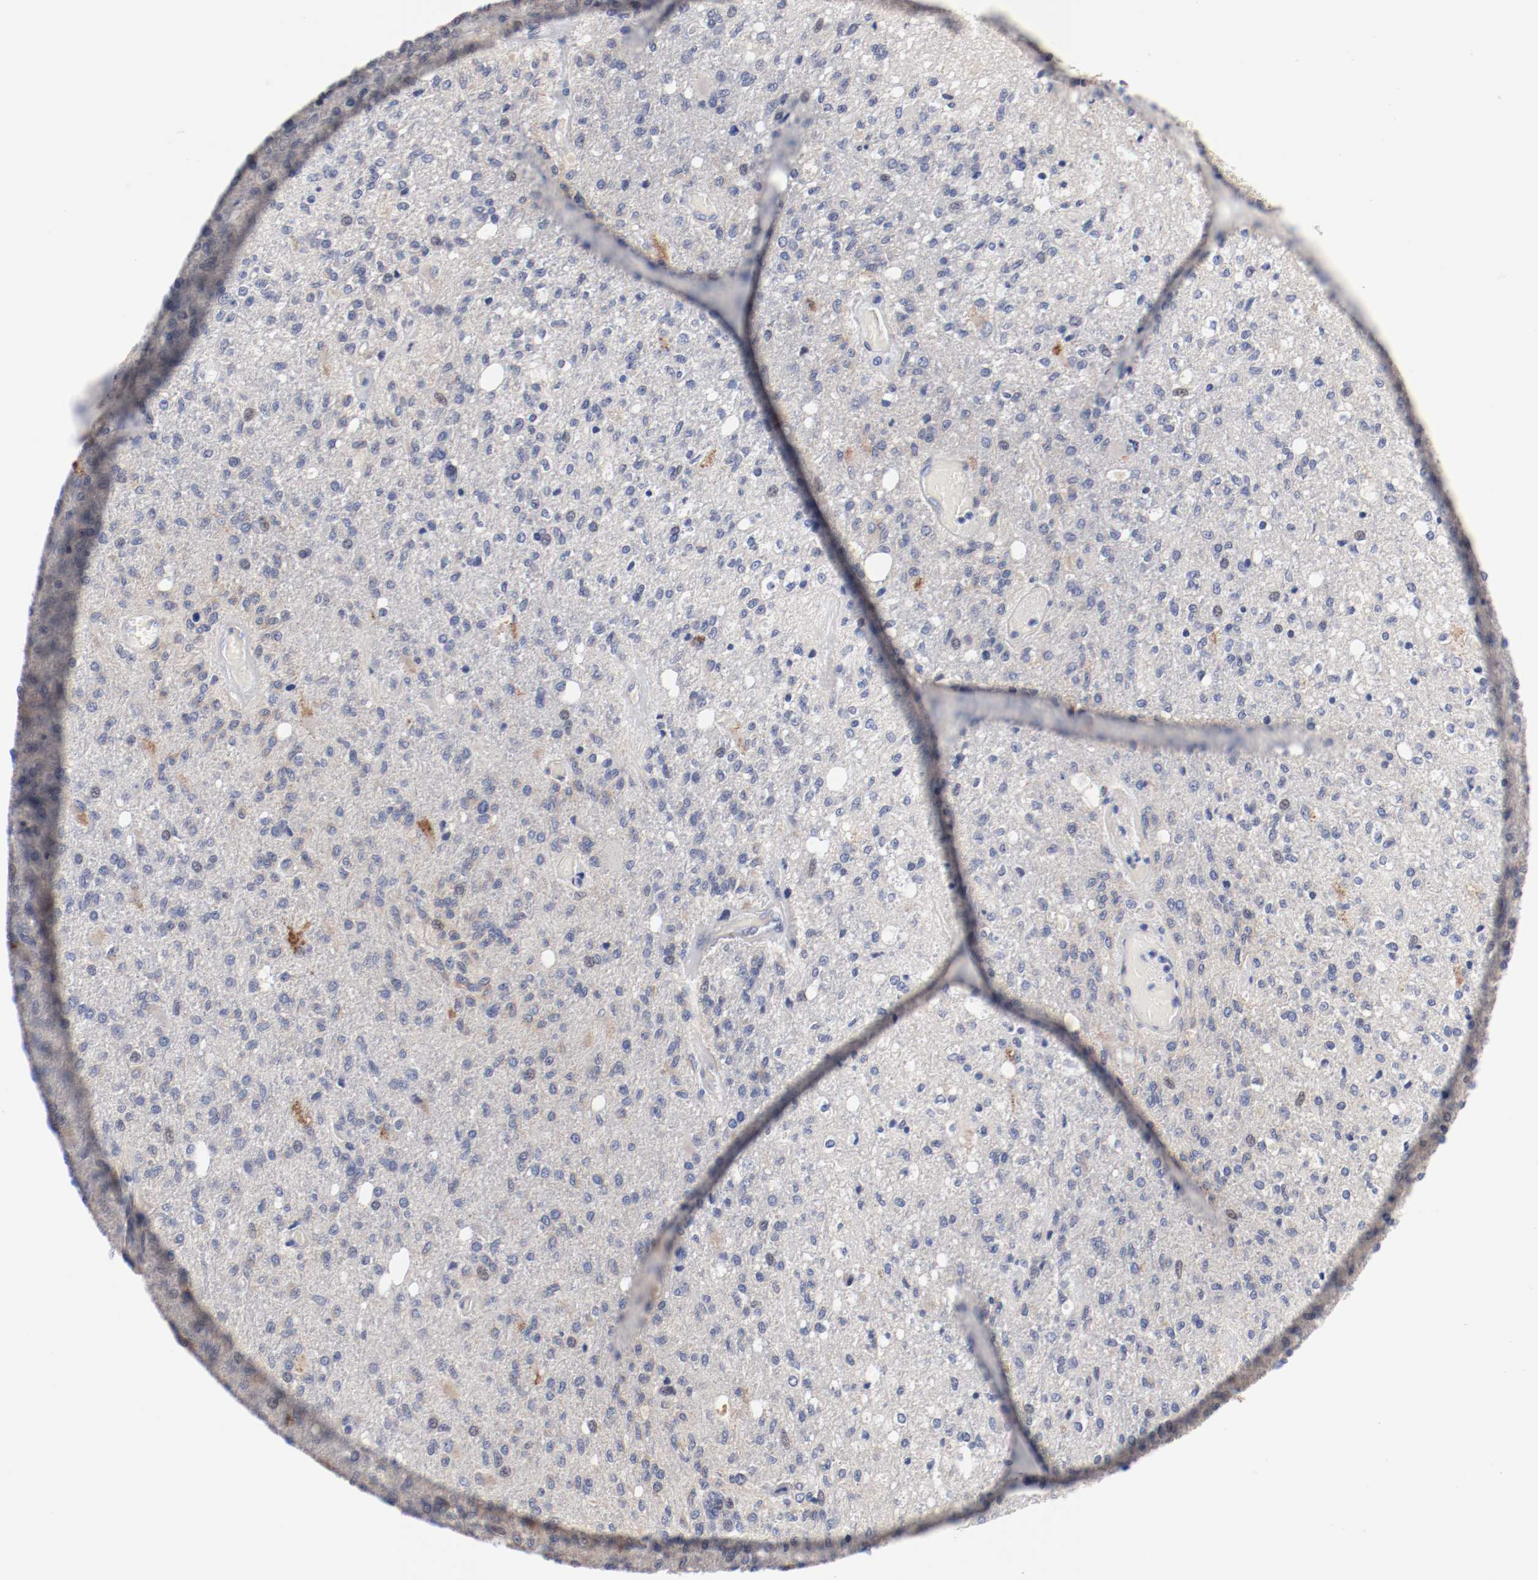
{"staining": {"intensity": "negative", "quantity": "none", "location": "none"}, "tissue": "glioma", "cell_type": "Tumor cells", "image_type": "cancer", "snomed": [{"axis": "morphology", "description": "Normal tissue, NOS"}, {"axis": "morphology", "description": "Glioma, malignant, High grade"}, {"axis": "topography", "description": "Cerebral cortex"}], "caption": "Immunohistochemical staining of glioma exhibits no significant expression in tumor cells.", "gene": "GPR143", "patient": {"sex": "male", "age": 77}}